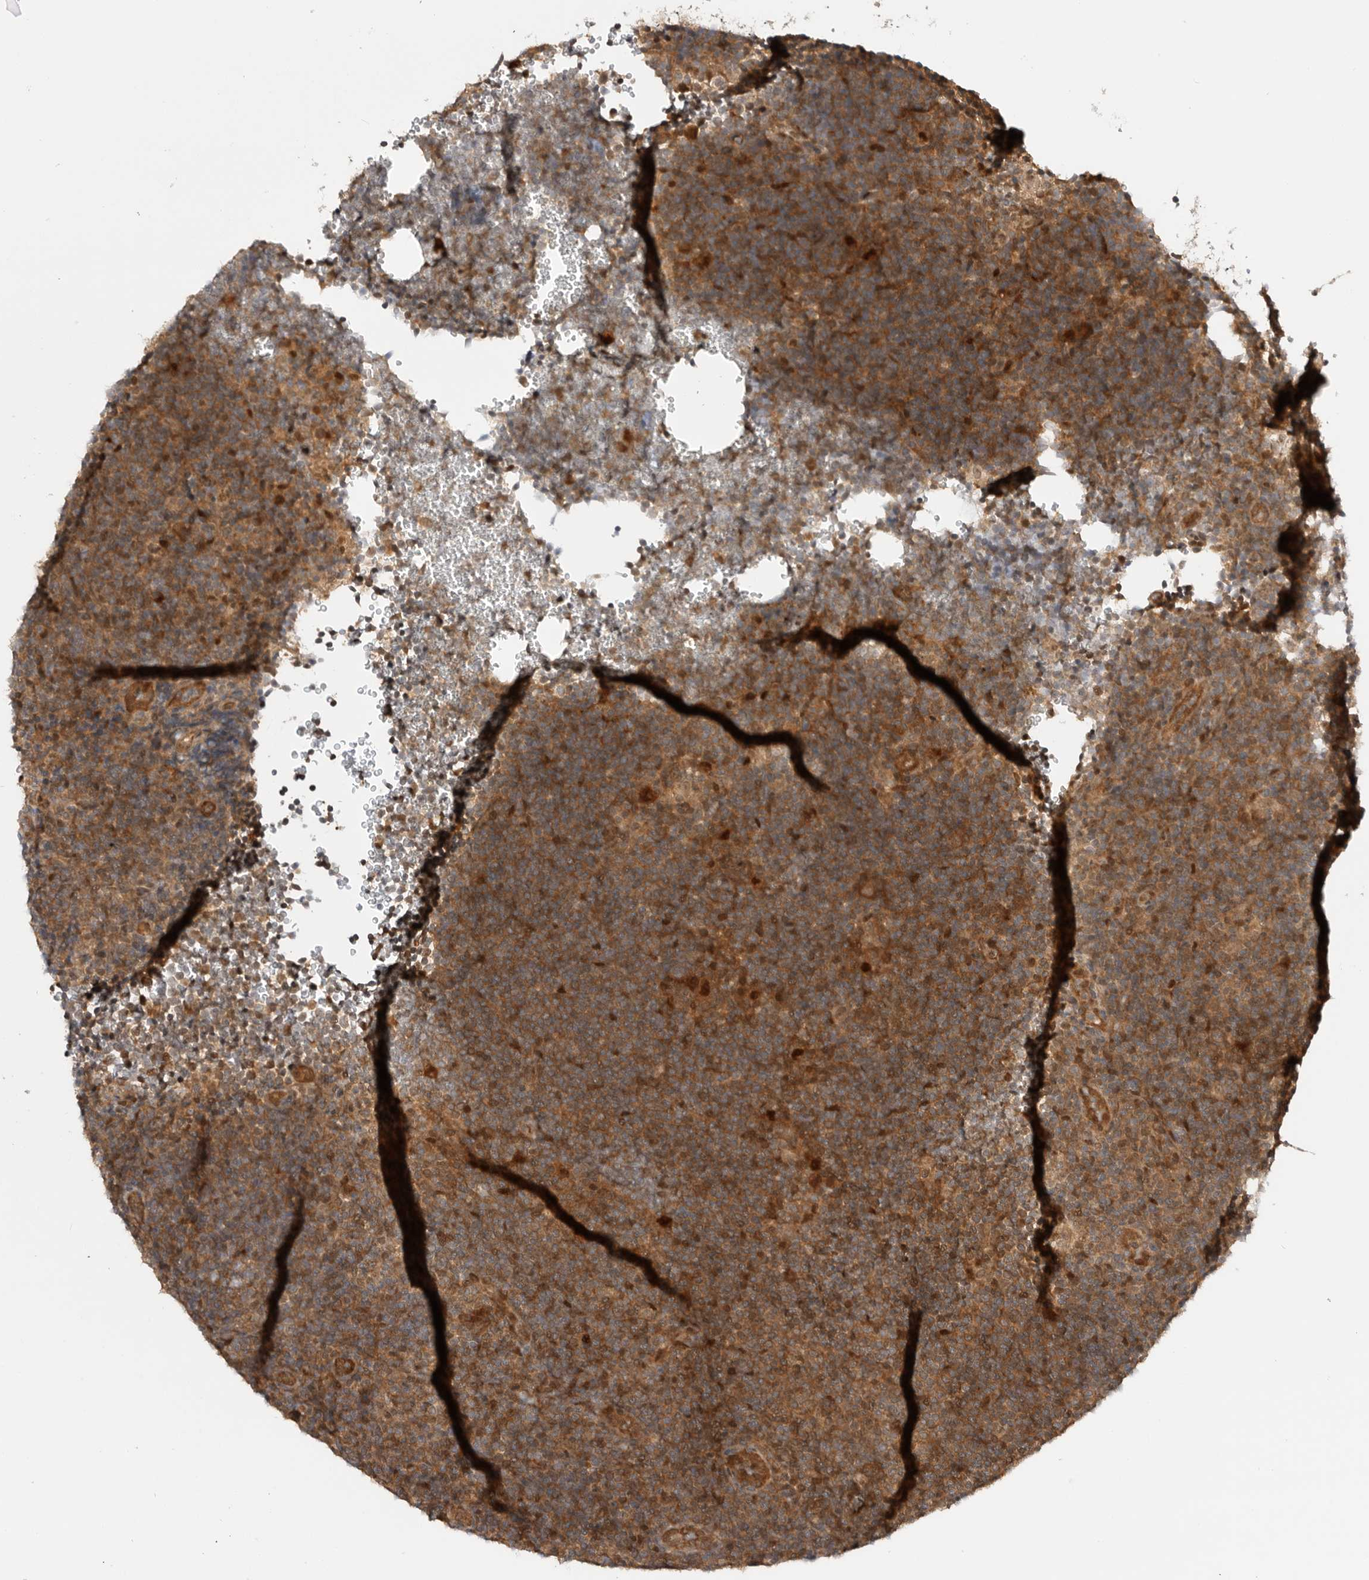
{"staining": {"intensity": "moderate", "quantity": ">75%", "location": "cytoplasmic/membranous"}, "tissue": "lymphoma", "cell_type": "Tumor cells", "image_type": "cancer", "snomed": [{"axis": "morphology", "description": "Hodgkin's disease, NOS"}, {"axis": "topography", "description": "Lymph node"}], "caption": "DAB immunohistochemical staining of lymphoma reveals moderate cytoplasmic/membranous protein expression in about >75% of tumor cells. (Stains: DAB in brown, nuclei in blue, Microscopy: brightfield microscopy at high magnification).", "gene": "DCAF8", "patient": {"sex": "female", "age": 57}}